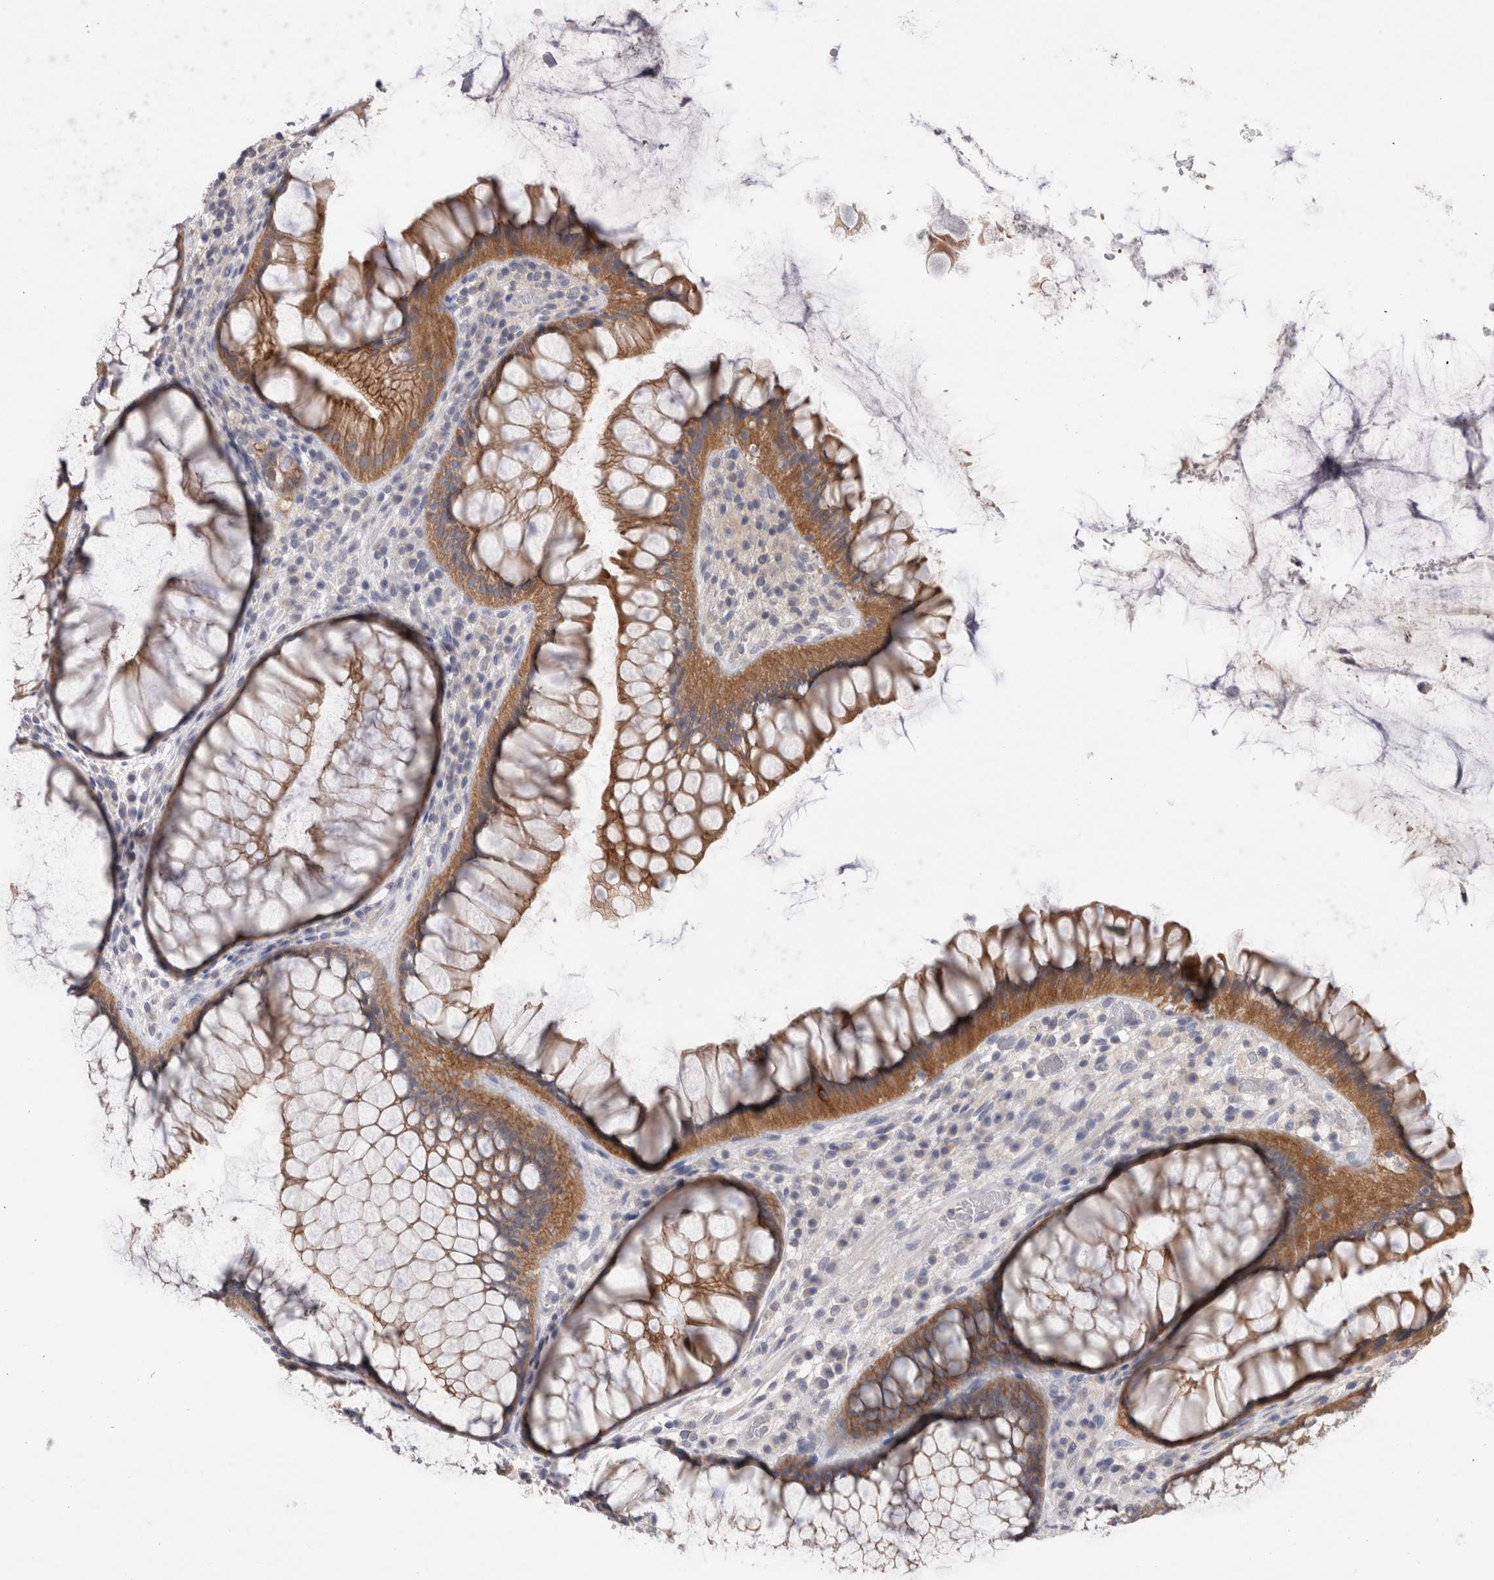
{"staining": {"intensity": "moderate", "quantity": ">75%", "location": "cytoplasmic/membranous"}, "tissue": "rectum", "cell_type": "Glandular cells", "image_type": "normal", "snomed": [{"axis": "morphology", "description": "Normal tissue, NOS"}, {"axis": "topography", "description": "Rectum"}], "caption": "A medium amount of moderate cytoplasmic/membranous expression is seen in approximately >75% of glandular cells in unremarkable rectum.", "gene": "OTOR", "patient": {"sex": "male", "age": 51}}